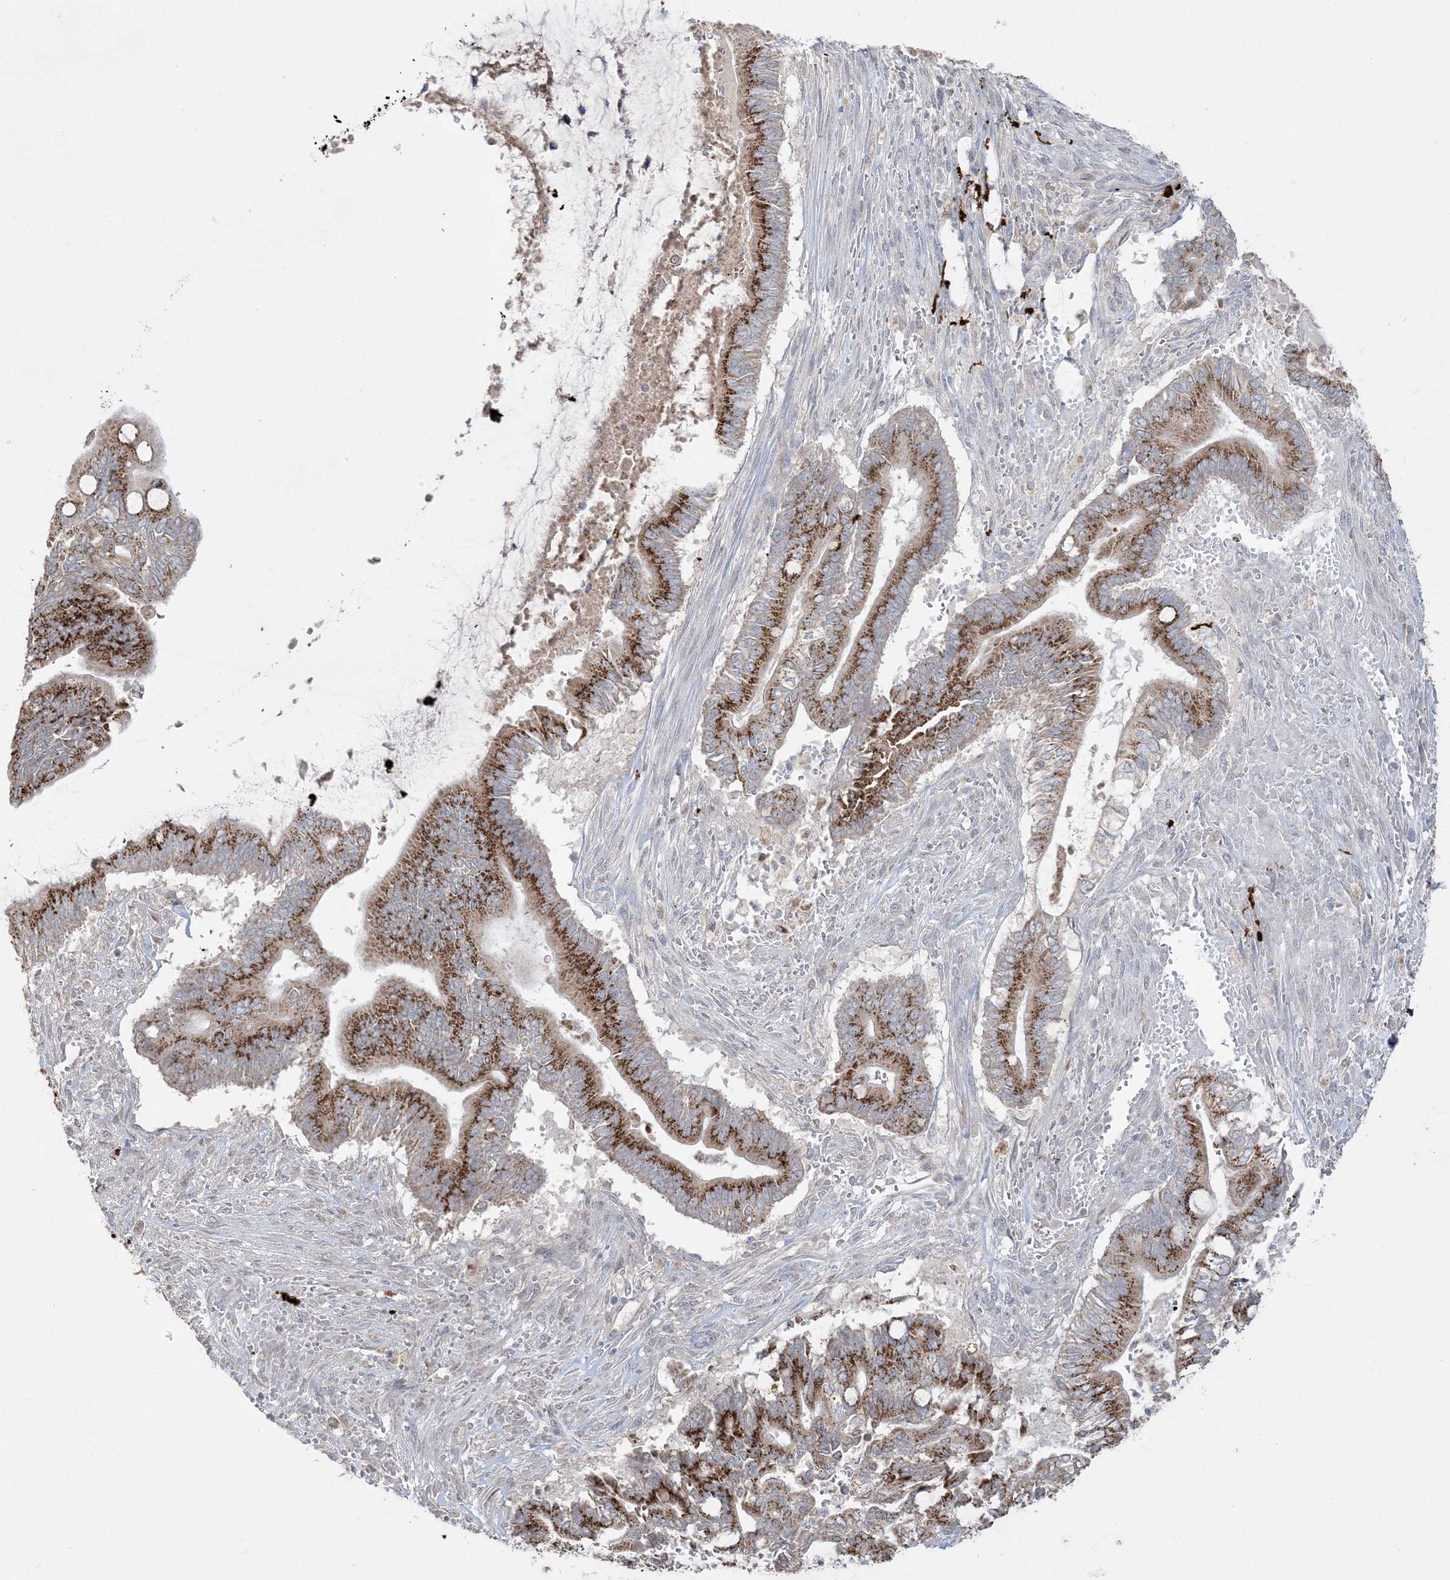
{"staining": {"intensity": "strong", "quantity": ">75%", "location": "cytoplasmic/membranous"}, "tissue": "pancreatic cancer", "cell_type": "Tumor cells", "image_type": "cancer", "snomed": [{"axis": "morphology", "description": "Adenocarcinoma, NOS"}, {"axis": "topography", "description": "Pancreas"}], "caption": "A high-resolution micrograph shows immunohistochemistry staining of adenocarcinoma (pancreatic), which displays strong cytoplasmic/membranous staining in approximately >75% of tumor cells.", "gene": "XRN1", "patient": {"sex": "male", "age": 68}}